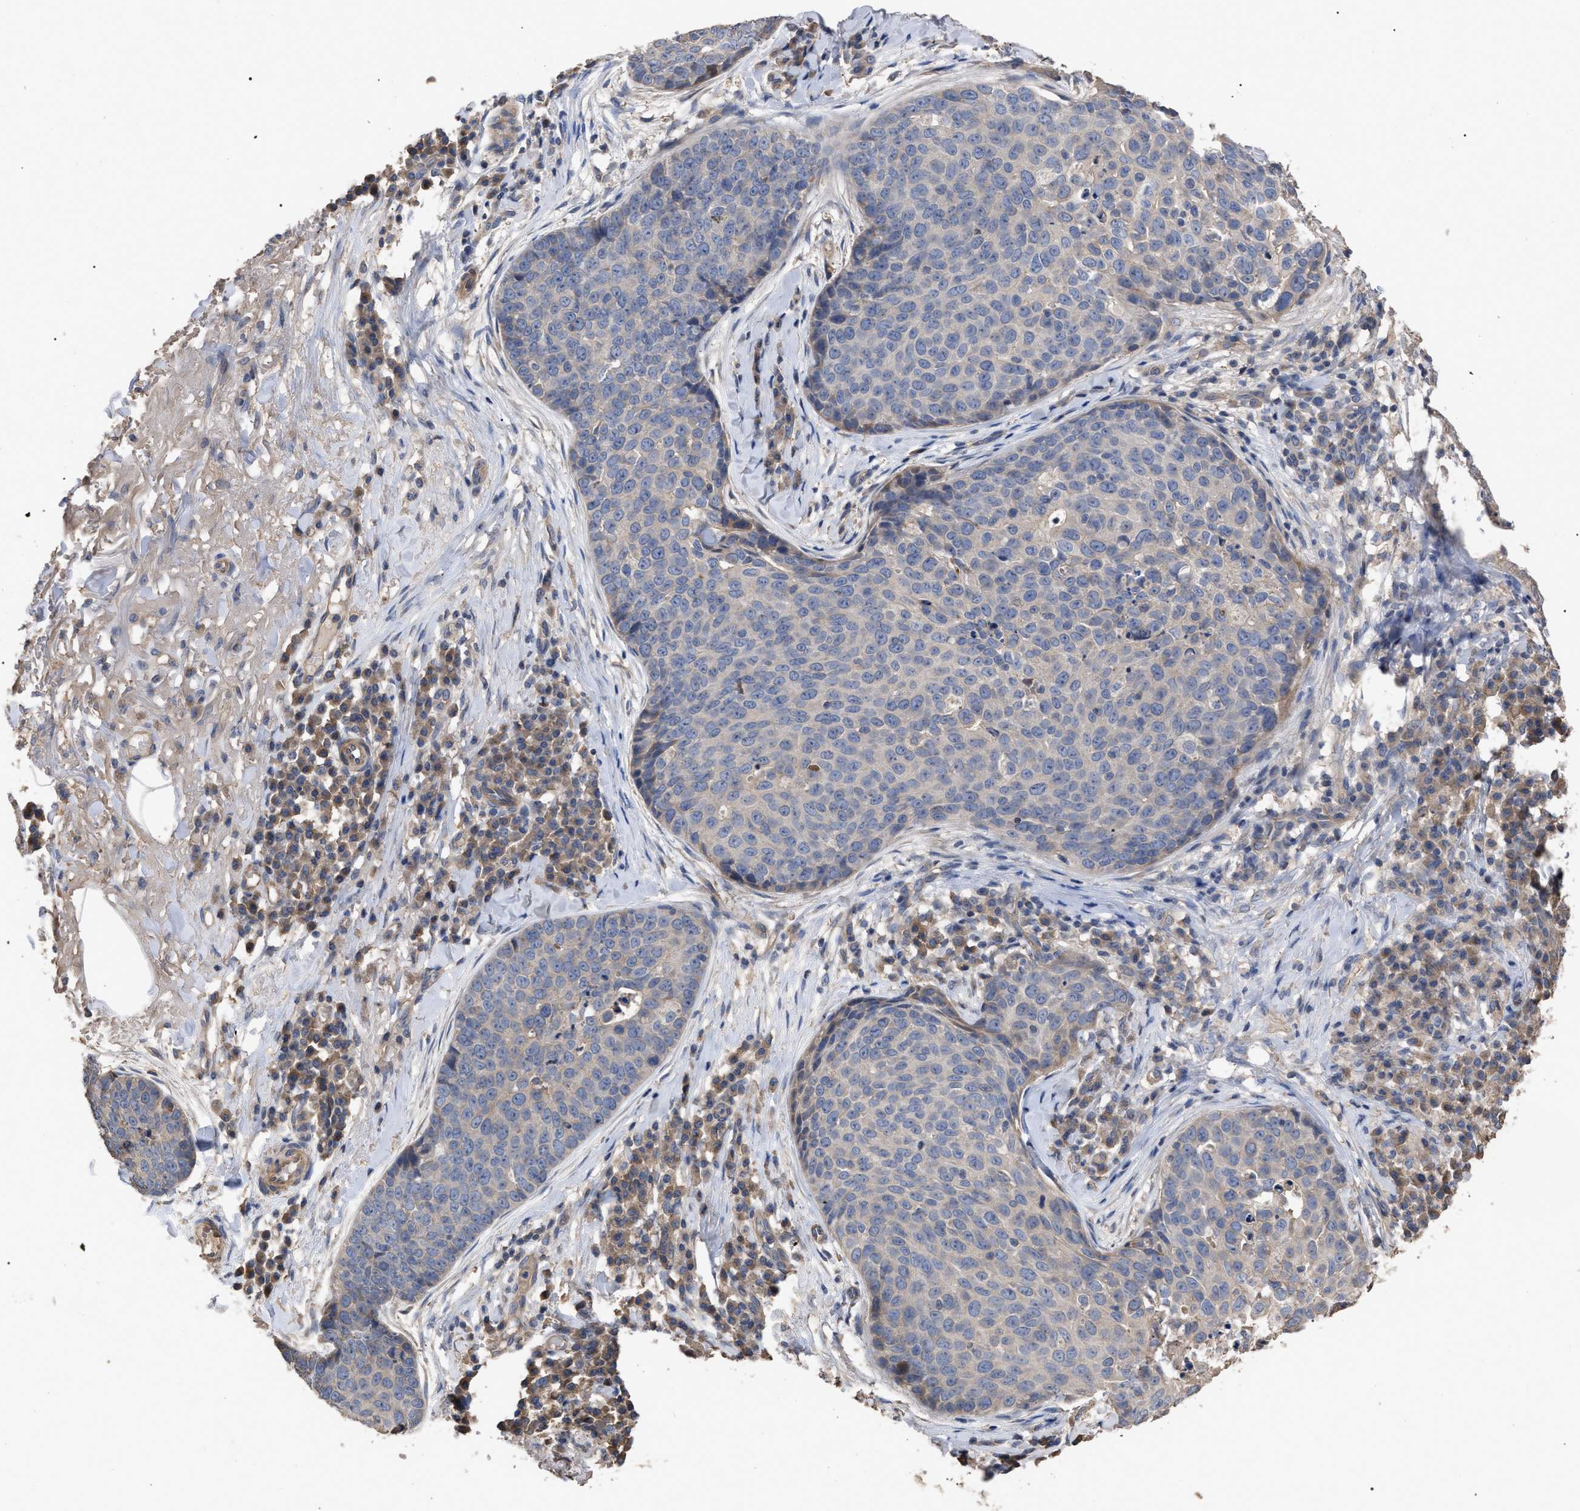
{"staining": {"intensity": "negative", "quantity": "none", "location": "none"}, "tissue": "skin cancer", "cell_type": "Tumor cells", "image_type": "cancer", "snomed": [{"axis": "morphology", "description": "Squamous cell carcinoma in situ, NOS"}, {"axis": "morphology", "description": "Squamous cell carcinoma, NOS"}, {"axis": "topography", "description": "Skin"}], "caption": "A micrograph of squamous cell carcinoma in situ (skin) stained for a protein displays no brown staining in tumor cells. (DAB immunohistochemistry visualized using brightfield microscopy, high magnification).", "gene": "BTN2A1", "patient": {"sex": "male", "age": 93}}